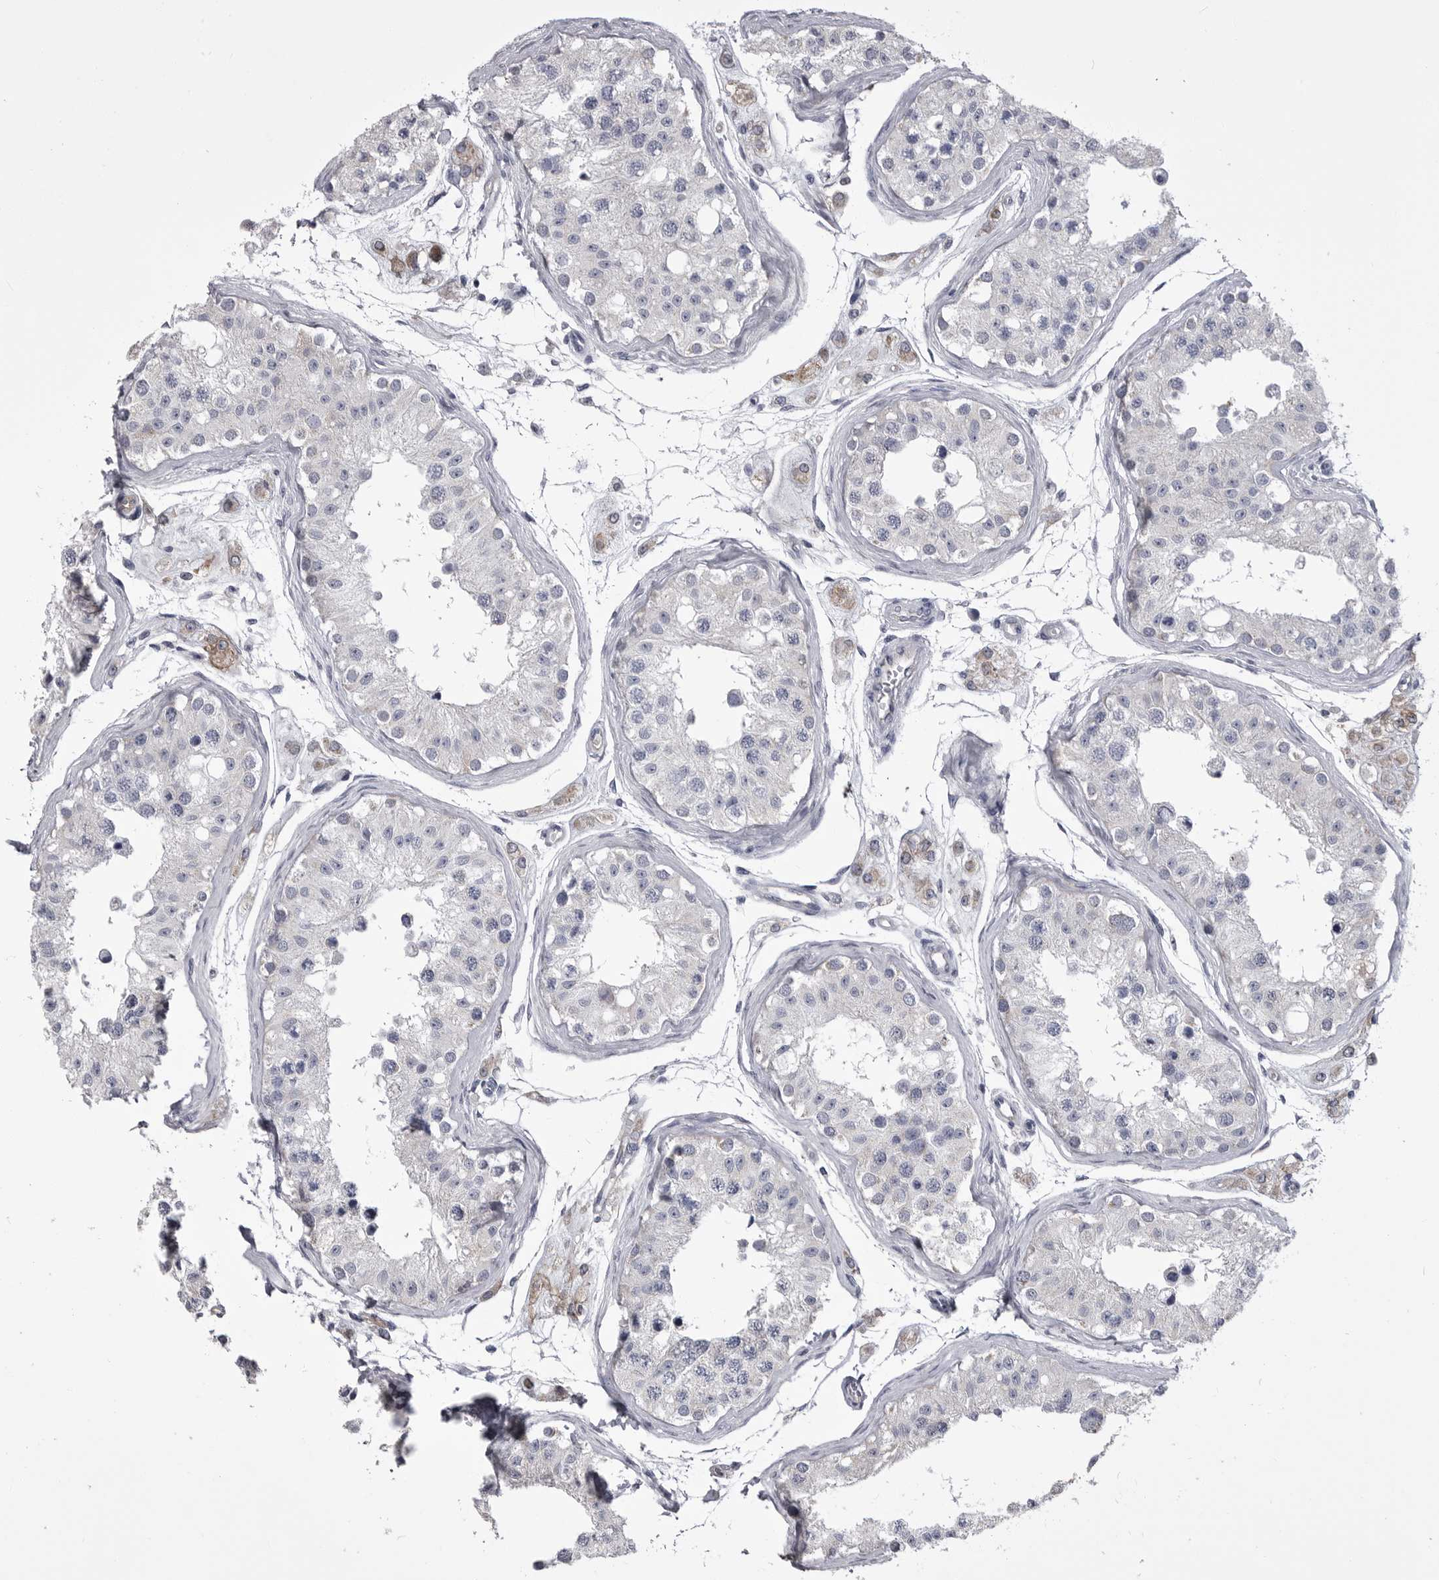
{"staining": {"intensity": "negative", "quantity": "none", "location": "none"}, "tissue": "testis", "cell_type": "Cells in seminiferous ducts", "image_type": "normal", "snomed": [{"axis": "morphology", "description": "Normal tissue, NOS"}, {"axis": "morphology", "description": "Adenocarcinoma, metastatic, NOS"}, {"axis": "topography", "description": "Testis"}], "caption": "Immunohistochemistry micrograph of benign testis stained for a protein (brown), which exhibits no expression in cells in seminiferous ducts. (Brightfield microscopy of DAB (3,3'-diaminobenzidine) immunohistochemistry (IHC) at high magnification).", "gene": "OPLAH", "patient": {"sex": "male", "age": 26}}